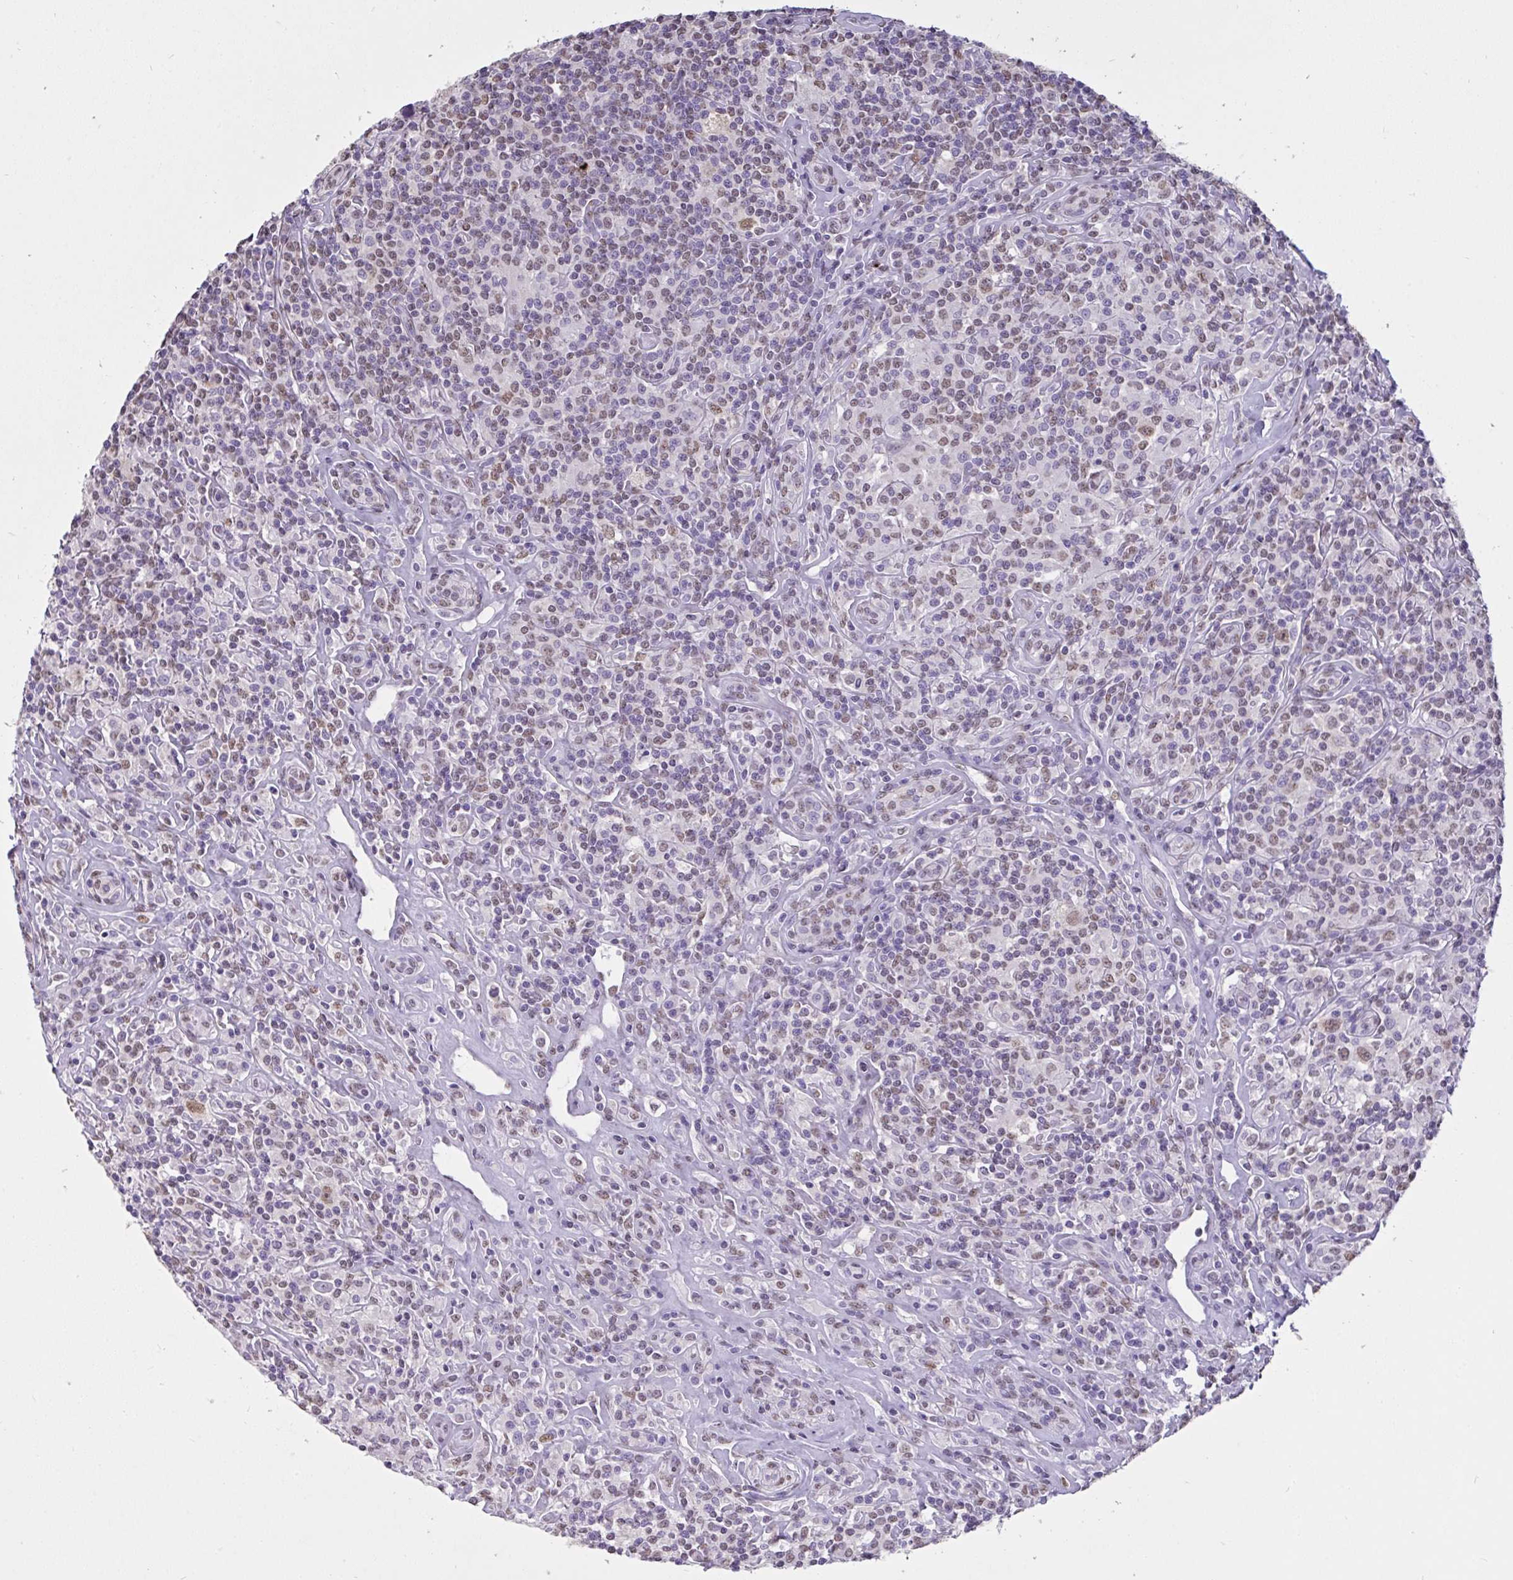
{"staining": {"intensity": "weak", "quantity": ">75%", "location": "nuclear"}, "tissue": "lymphoma", "cell_type": "Tumor cells", "image_type": "cancer", "snomed": [{"axis": "morphology", "description": "Hodgkin's disease, NOS"}, {"axis": "morphology", "description": "Hodgkin's lymphoma, nodular sclerosis"}, {"axis": "topography", "description": "Lymph node"}], "caption": "Immunohistochemistry (IHC) photomicrograph of neoplastic tissue: lymphoma stained using immunohistochemistry (IHC) exhibits low levels of weak protein expression localized specifically in the nuclear of tumor cells, appearing as a nuclear brown color.", "gene": "SEMA6B", "patient": {"sex": "female", "age": 10}}